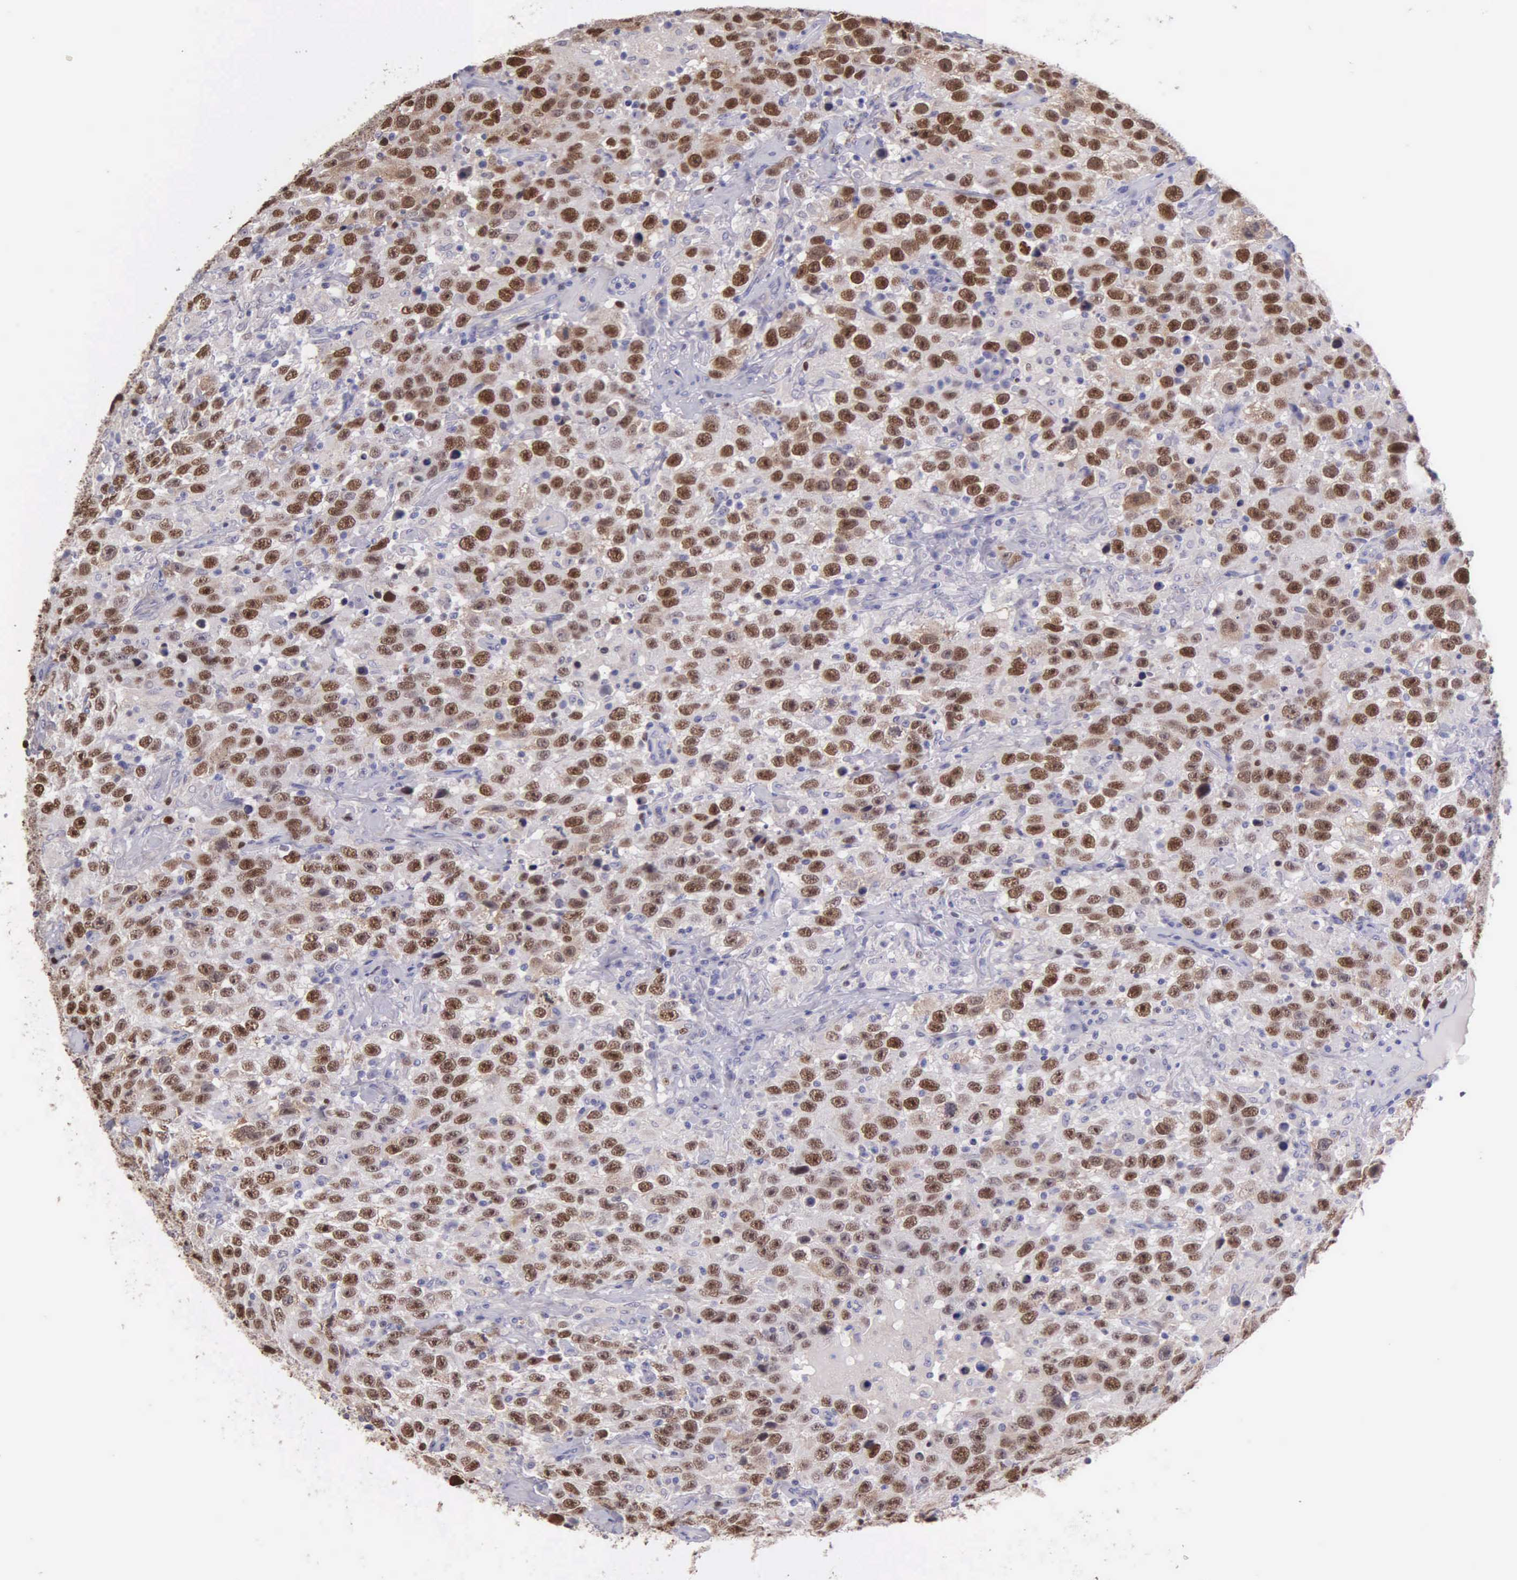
{"staining": {"intensity": "strong", "quantity": ">75%", "location": "nuclear"}, "tissue": "testis cancer", "cell_type": "Tumor cells", "image_type": "cancer", "snomed": [{"axis": "morphology", "description": "Seminoma, NOS"}, {"axis": "topography", "description": "Testis"}], "caption": "Immunohistochemistry (IHC) of human seminoma (testis) demonstrates high levels of strong nuclear staining in approximately >75% of tumor cells.", "gene": "MCM5", "patient": {"sex": "male", "age": 41}}